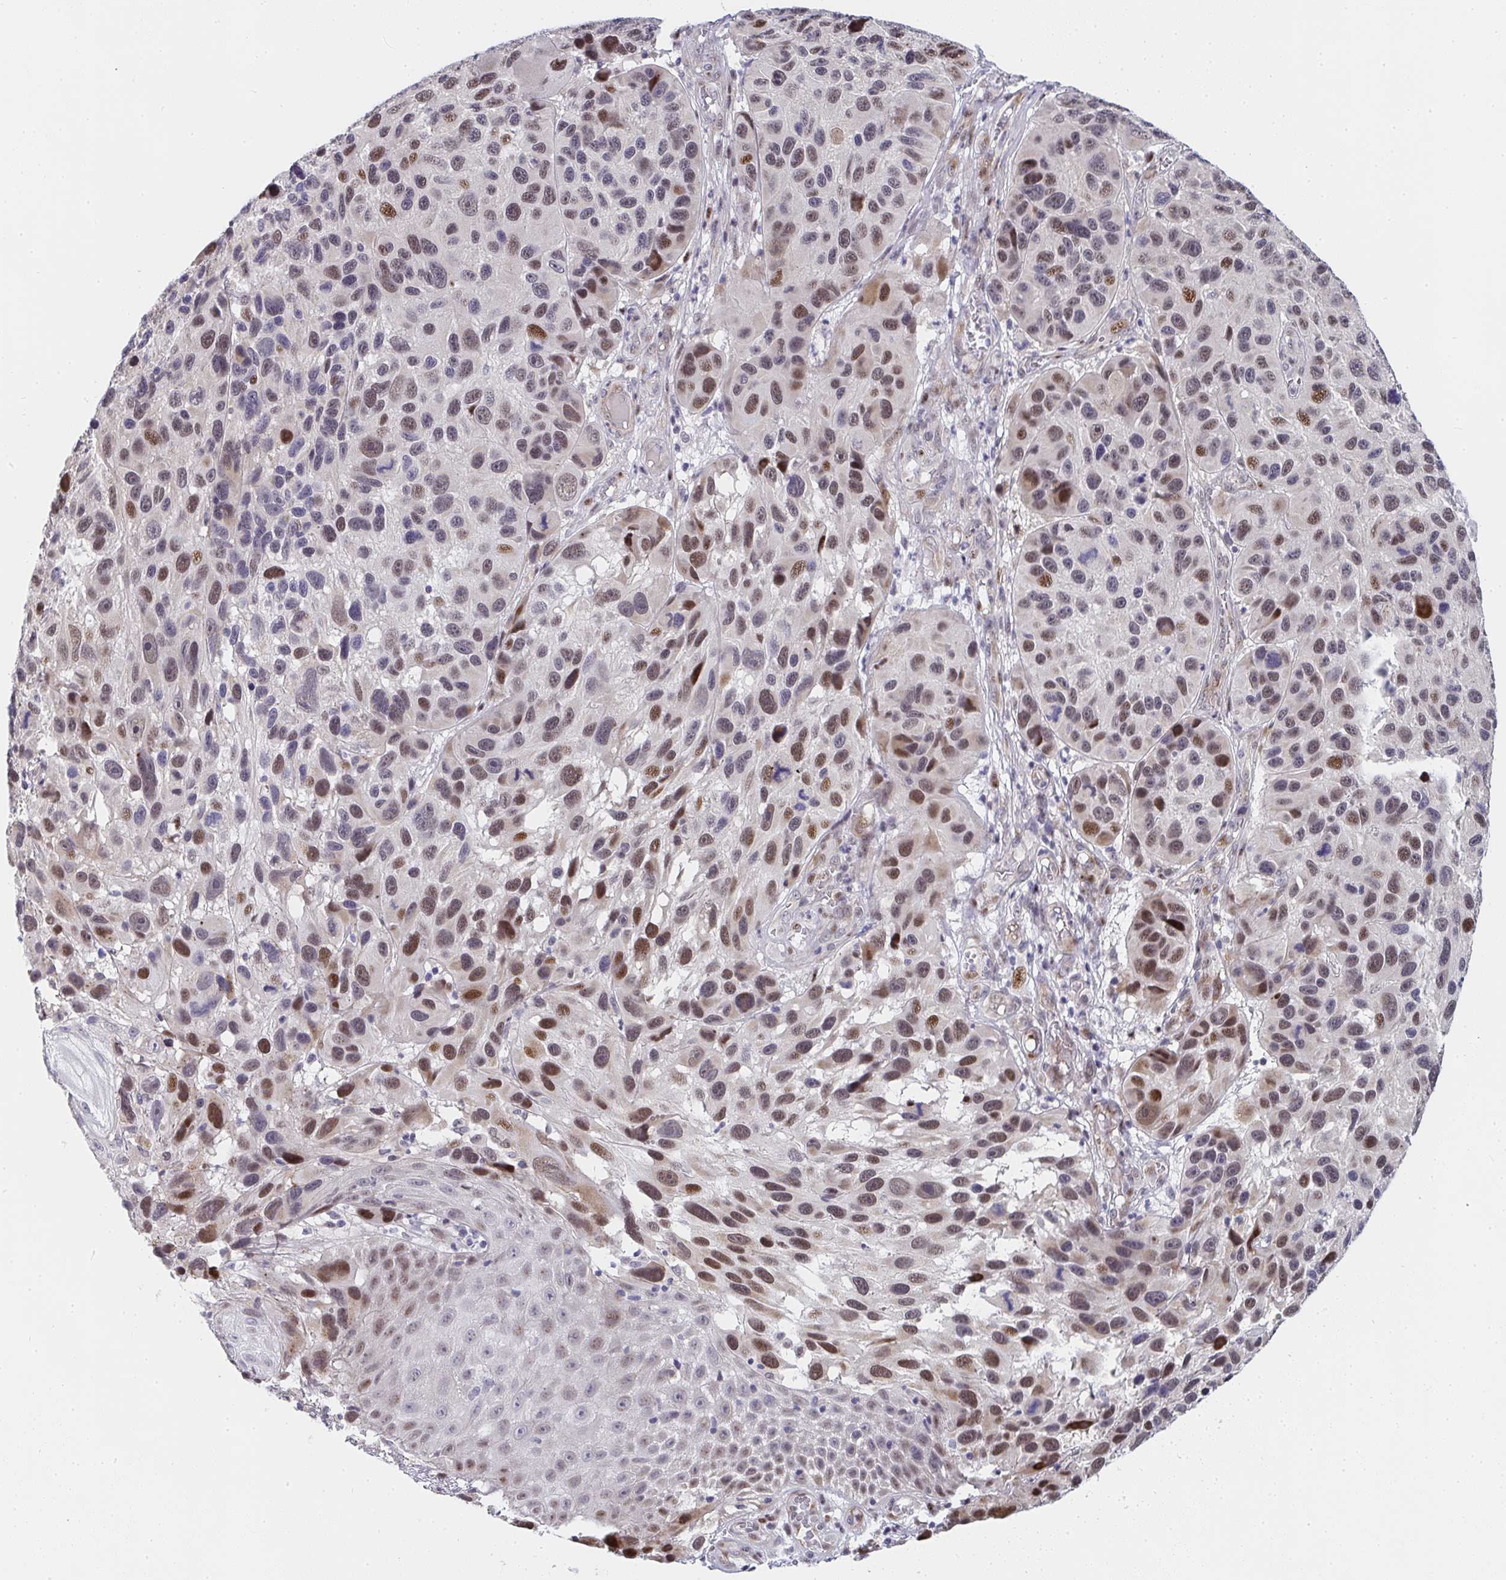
{"staining": {"intensity": "moderate", "quantity": ">75%", "location": "nuclear"}, "tissue": "melanoma", "cell_type": "Tumor cells", "image_type": "cancer", "snomed": [{"axis": "morphology", "description": "Malignant melanoma, NOS"}, {"axis": "topography", "description": "Skin"}], "caption": "An image showing moderate nuclear expression in about >75% of tumor cells in malignant melanoma, as visualized by brown immunohistochemical staining.", "gene": "ZIC3", "patient": {"sex": "male", "age": 53}}